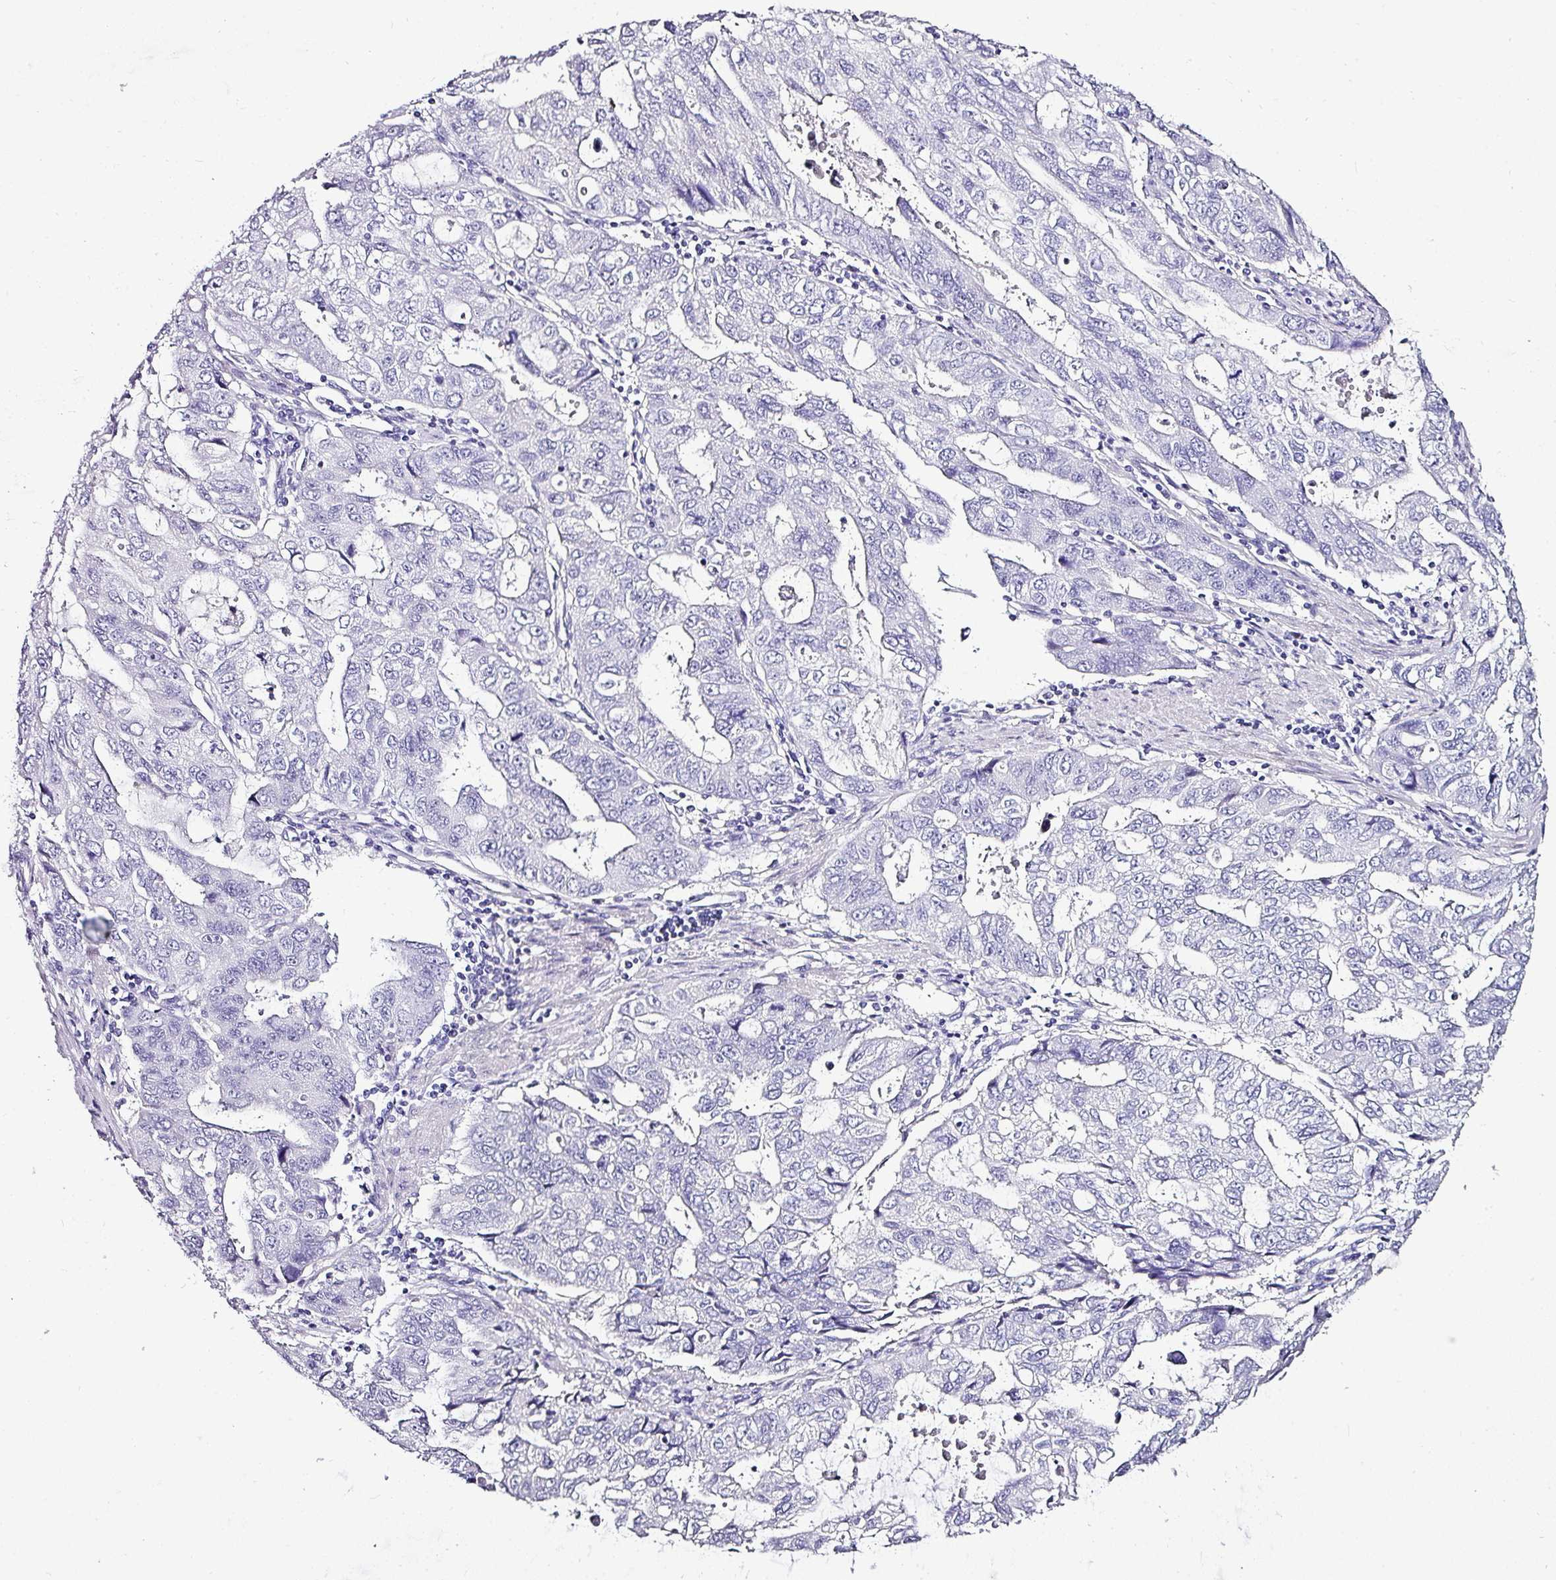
{"staining": {"intensity": "negative", "quantity": "none", "location": "none"}, "tissue": "stomach cancer", "cell_type": "Tumor cells", "image_type": "cancer", "snomed": [{"axis": "morphology", "description": "Adenocarcinoma, NOS"}, {"axis": "topography", "description": "Stomach, upper"}], "caption": "A histopathology image of human adenocarcinoma (stomach) is negative for staining in tumor cells.", "gene": "NAPSA", "patient": {"sex": "female", "age": 52}}